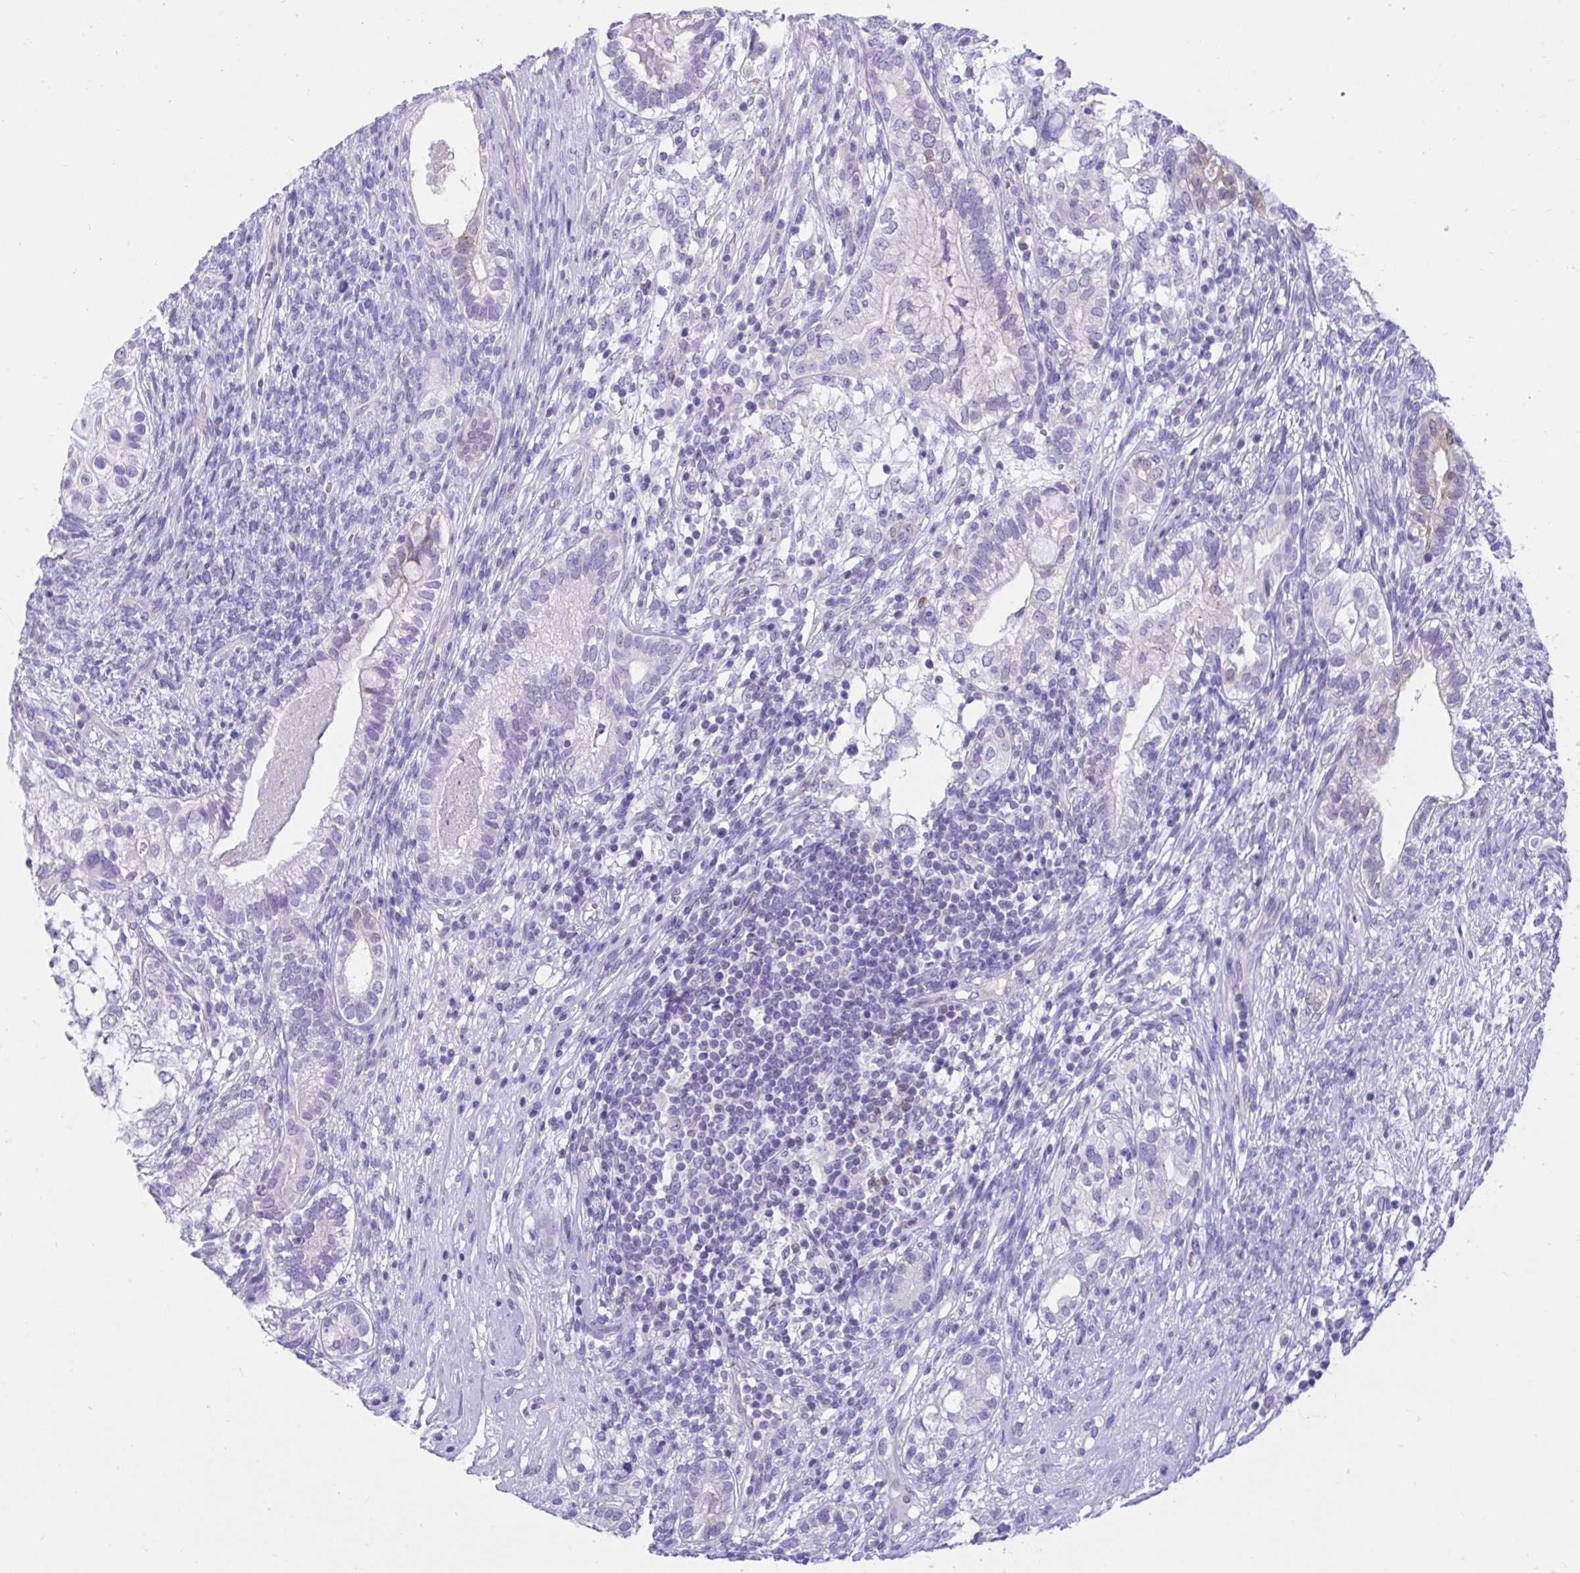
{"staining": {"intensity": "moderate", "quantity": "<25%", "location": "cytoplasmic/membranous"}, "tissue": "testis cancer", "cell_type": "Tumor cells", "image_type": "cancer", "snomed": [{"axis": "morphology", "description": "Seminoma, NOS"}, {"axis": "morphology", "description": "Carcinoma, Embryonal, NOS"}, {"axis": "topography", "description": "Testis"}], "caption": "Tumor cells display low levels of moderate cytoplasmic/membranous positivity in about <25% of cells in human testis cancer.", "gene": "PGM2L1", "patient": {"sex": "male", "age": 41}}